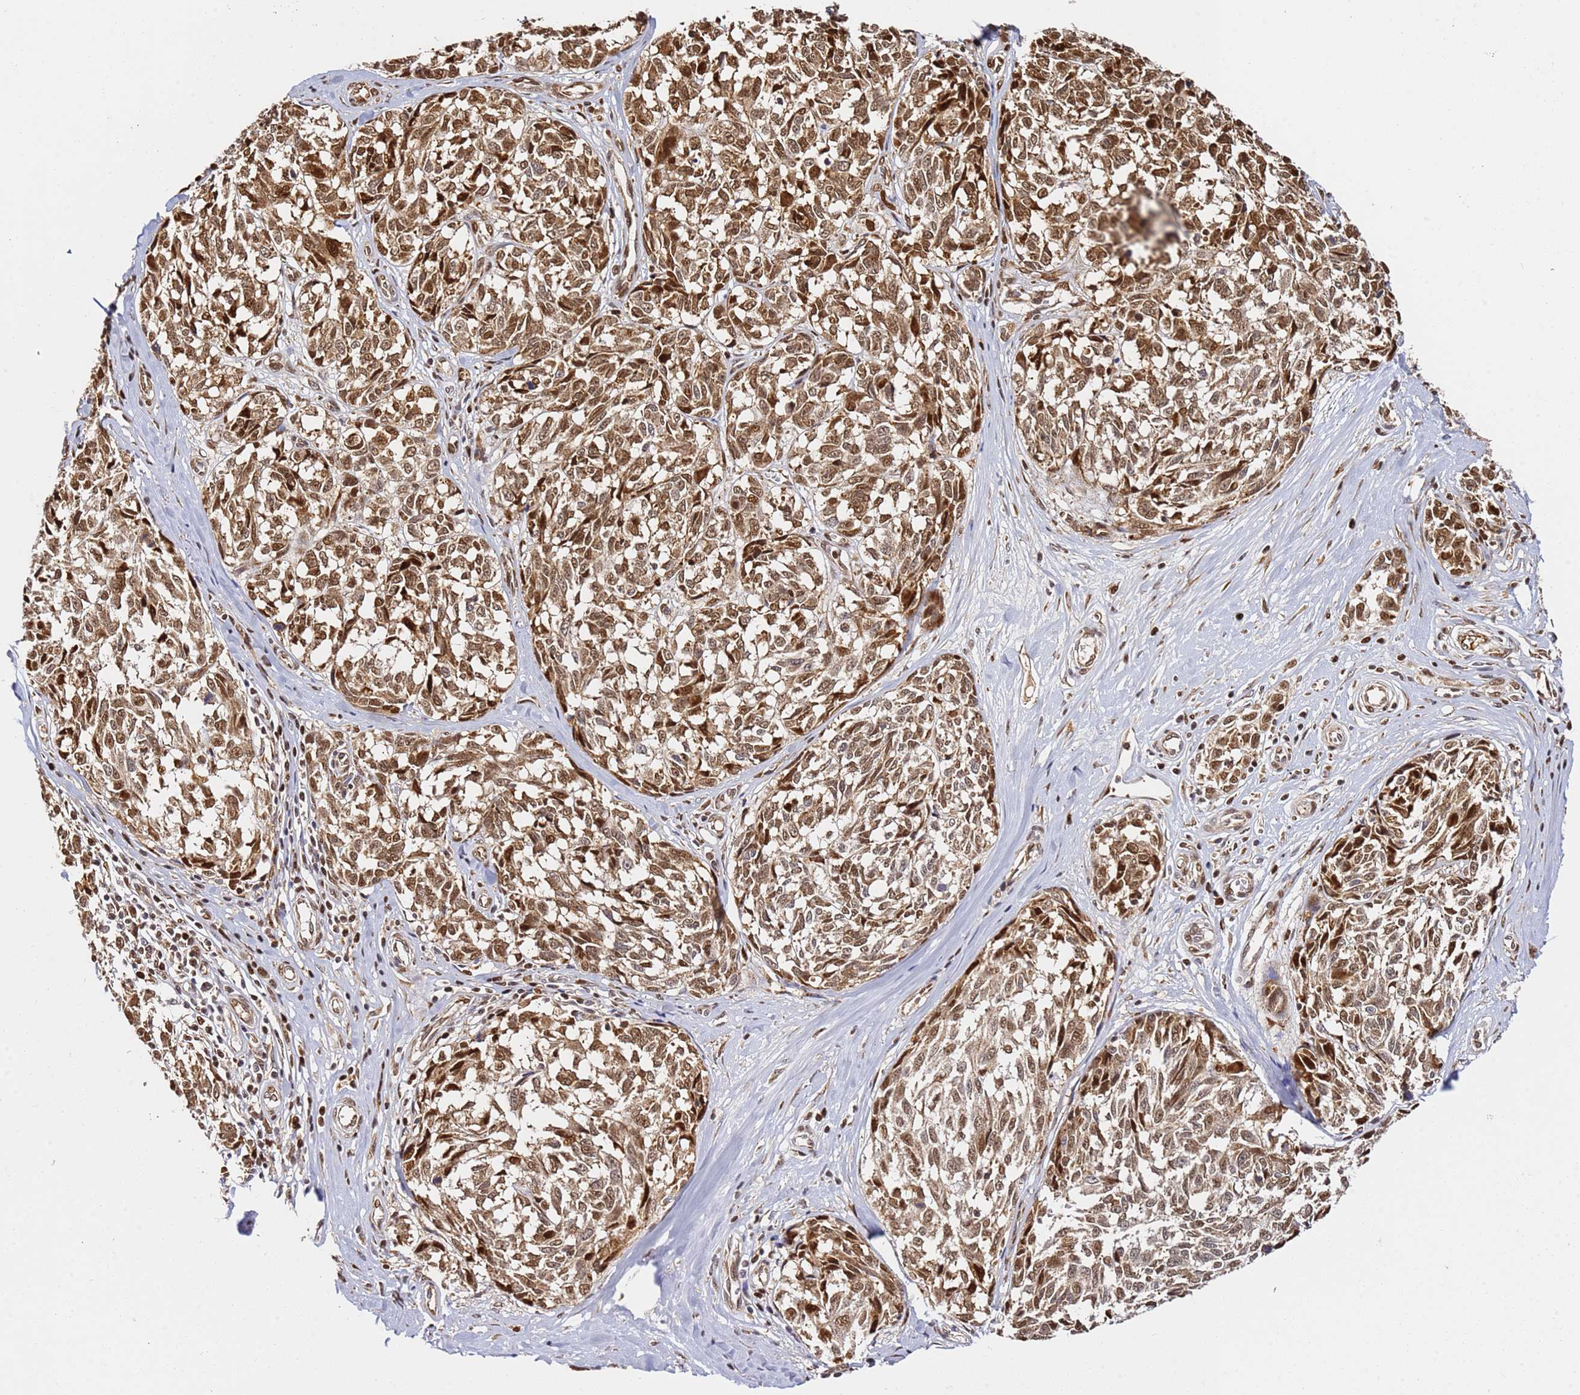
{"staining": {"intensity": "moderate", "quantity": ">75%", "location": "cytoplasmic/membranous,nuclear"}, "tissue": "melanoma", "cell_type": "Tumor cells", "image_type": "cancer", "snomed": [{"axis": "morphology", "description": "Normal tissue, NOS"}, {"axis": "morphology", "description": "Malignant melanoma, NOS"}, {"axis": "topography", "description": "Skin"}], "caption": "The micrograph displays immunohistochemical staining of melanoma. There is moderate cytoplasmic/membranous and nuclear expression is present in about >75% of tumor cells.", "gene": "SMOX", "patient": {"sex": "female", "age": 64}}